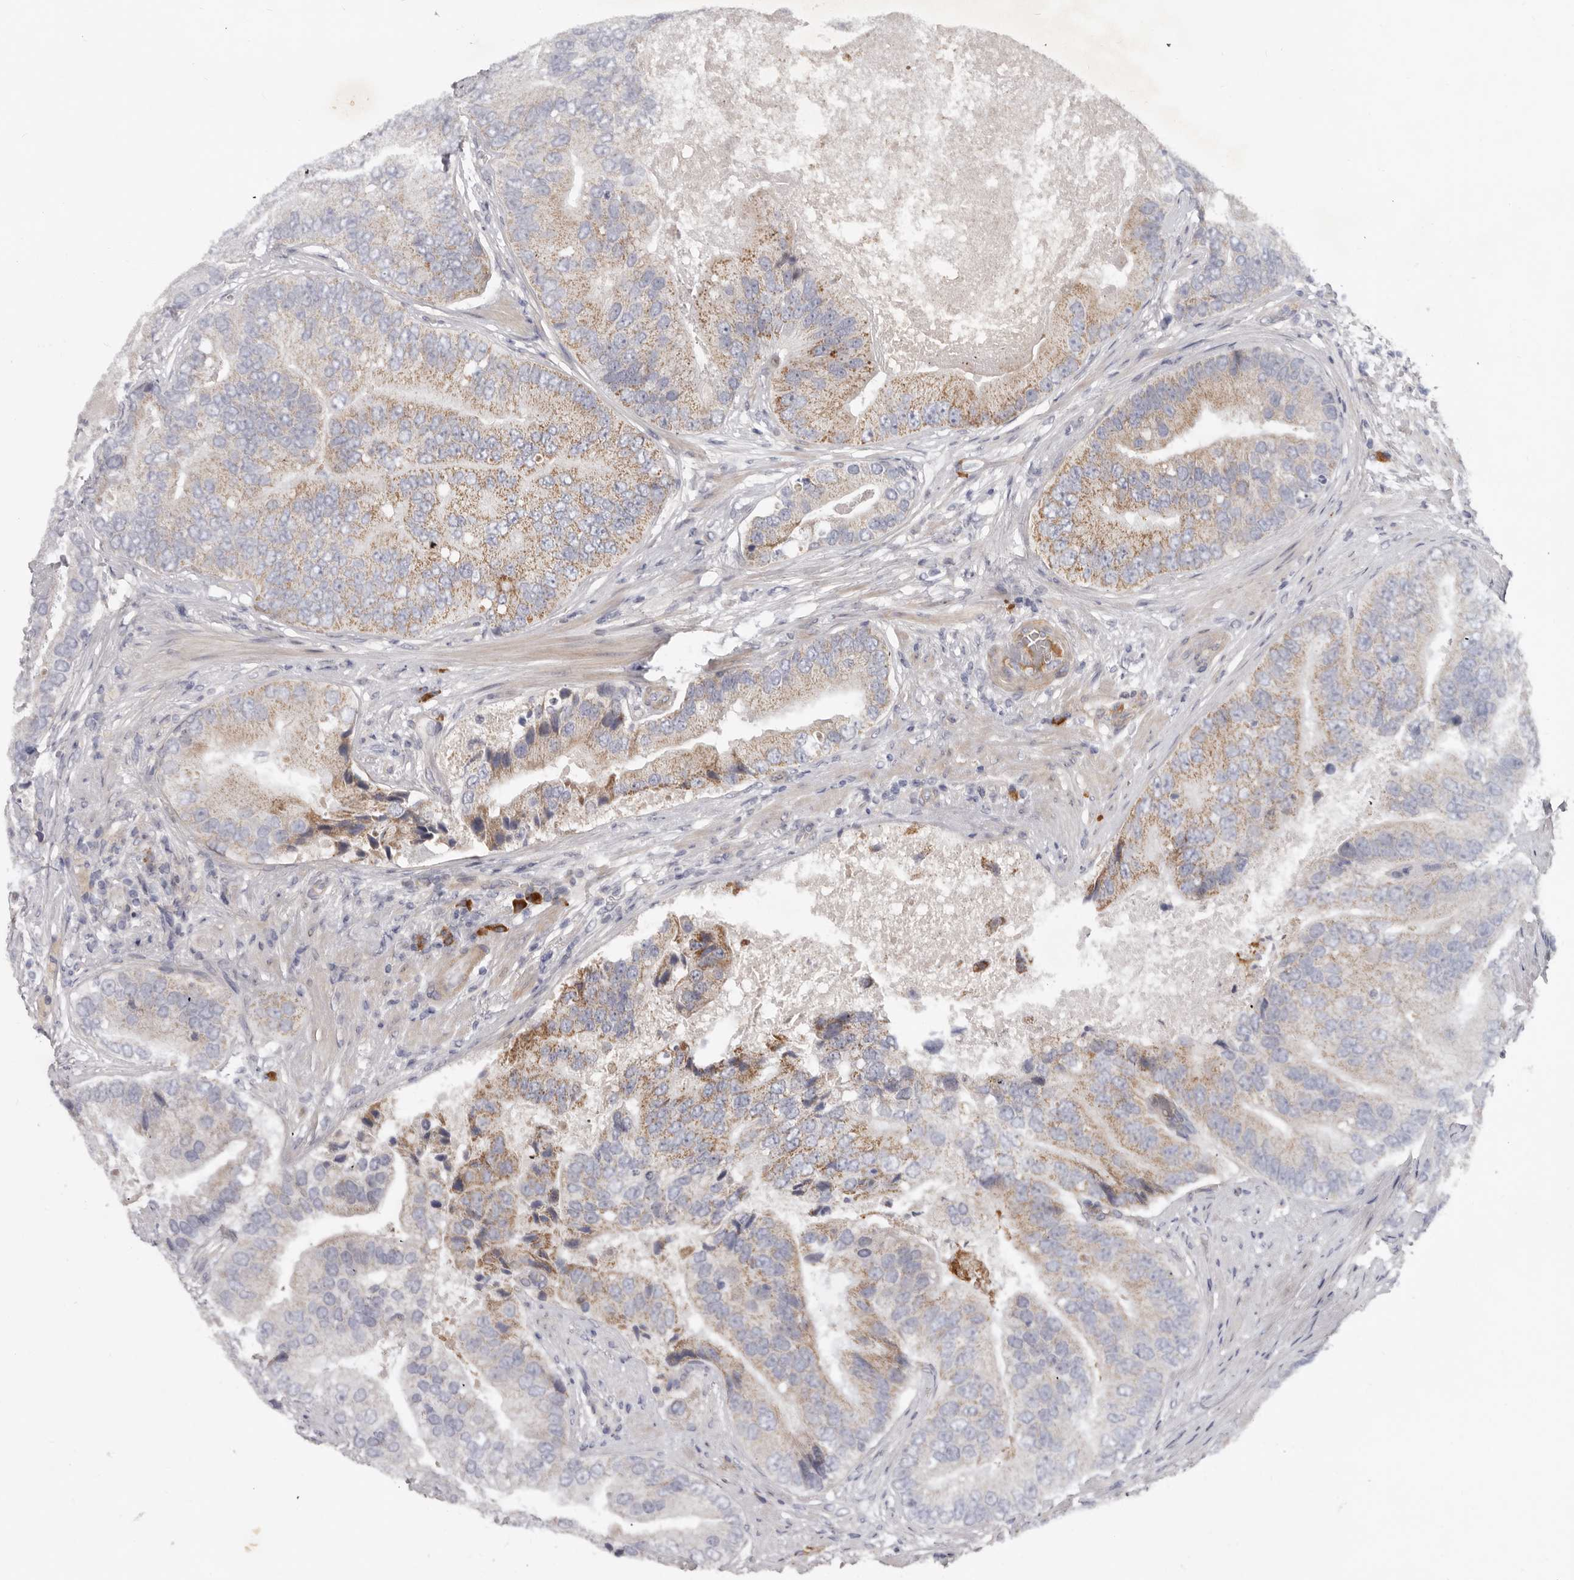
{"staining": {"intensity": "moderate", "quantity": "<25%", "location": "cytoplasmic/membranous"}, "tissue": "prostate cancer", "cell_type": "Tumor cells", "image_type": "cancer", "snomed": [{"axis": "morphology", "description": "Adenocarcinoma, High grade"}, {"axis": "topography", "description": "Prostate"}], "caption": "Protein expression analysis of adenocarcinoma (high-grade) (prostate) demonstrates moderate cytoplasmic/membranous expression in approximately <25% of tumor cells.", "gene": "SPTA1", "patient": {"sex": "male", "age": 70}}